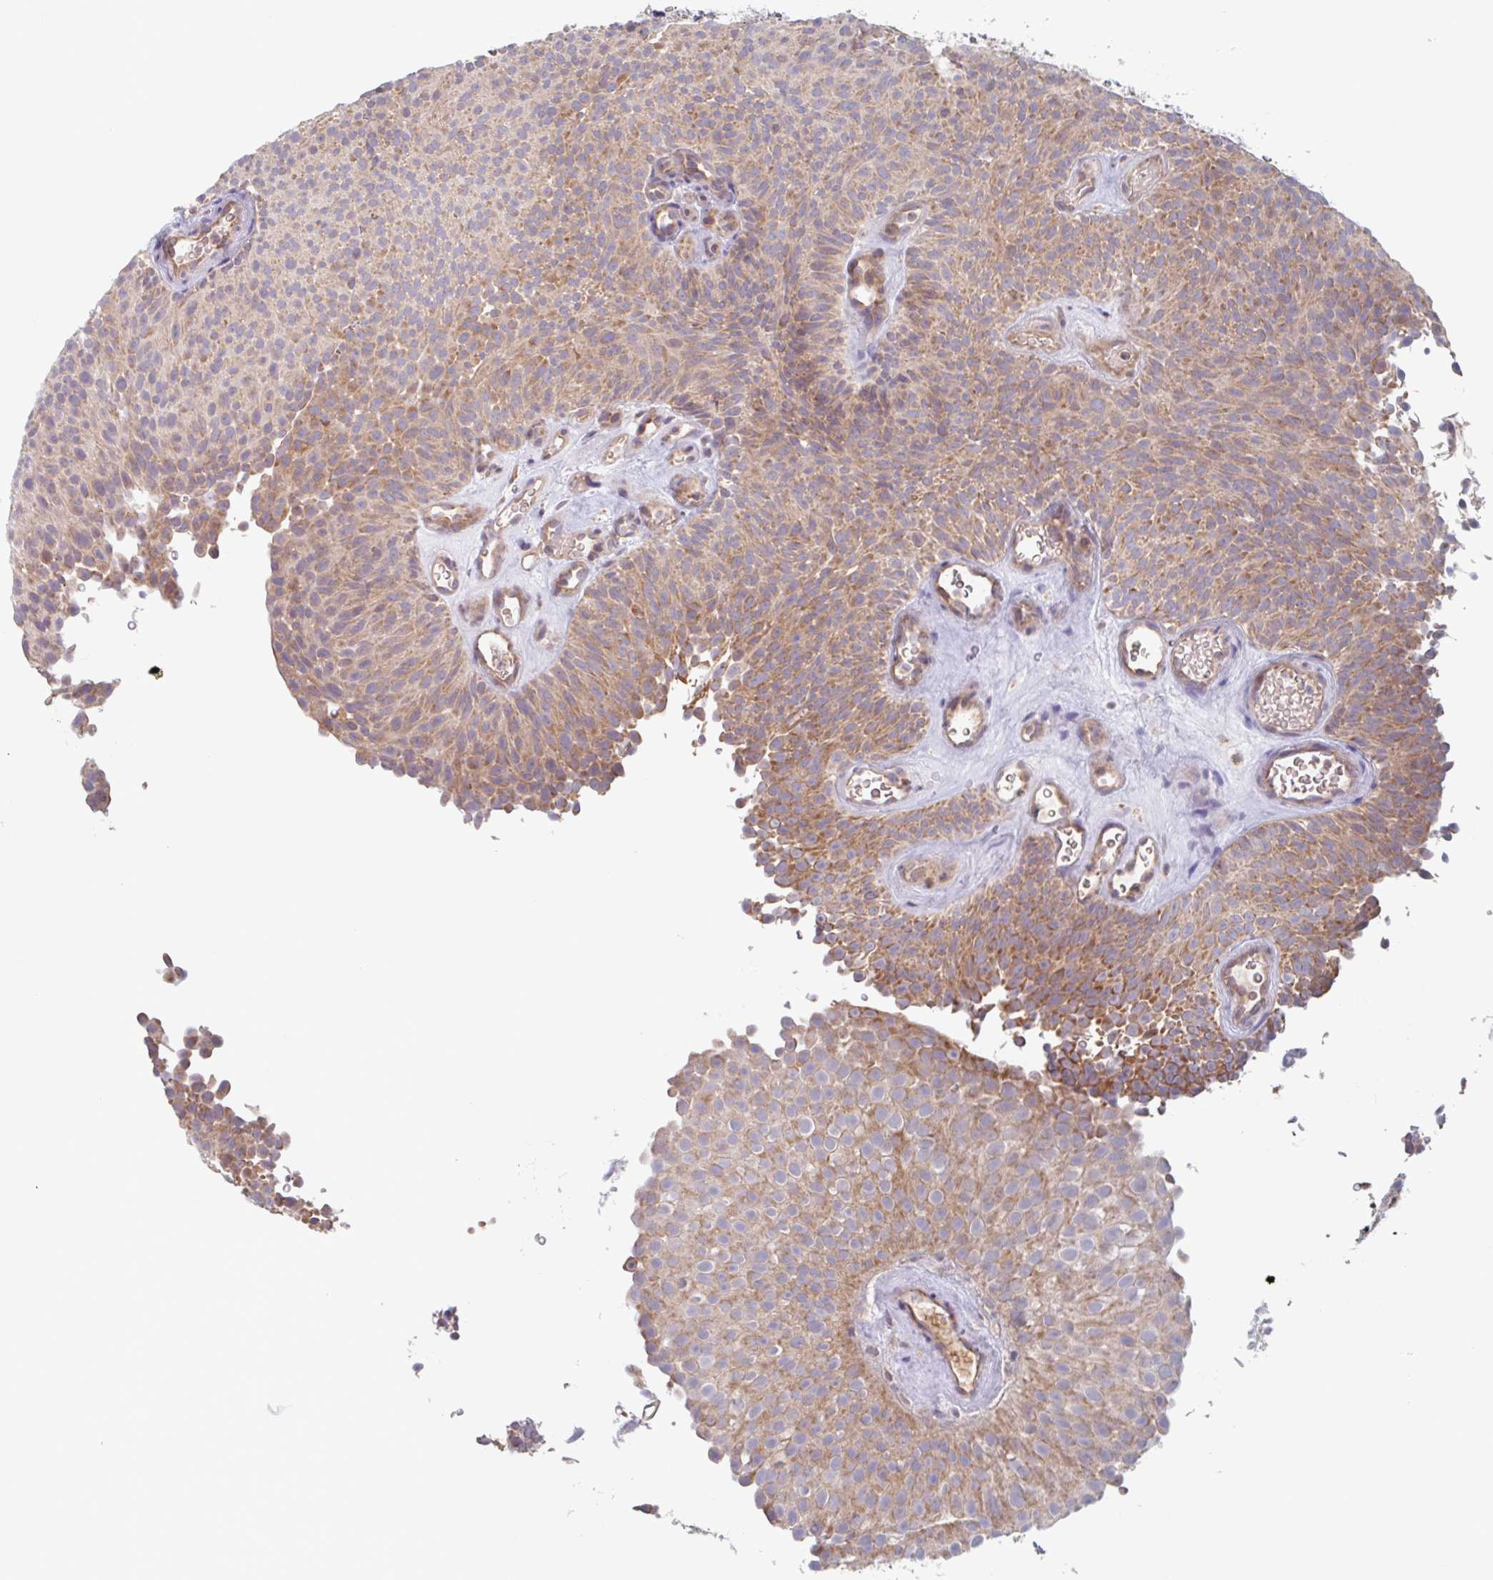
{"staining": {"intensity": "moderate", "quantity": ">75%", "location": "cytoplasmic/membranous"}, "tissue": "urothelial cancer", "cell_type": "Tumor cells", "image_type": "cancer", "snomed": [{"axis": "morphology", "description": "Urothelial carcinoma, Low grade"}, {"axis": "topography", "description": "Urinary bladder"}], "caption": "A medium amount of moderate cytoplasmic/membranous expression is appreciated in approximately >75% of tumor cells in low-grade urothelial carcinoma tissue.", "gene": "SURF1", "patient": {"sex": "male", "age": 78}}